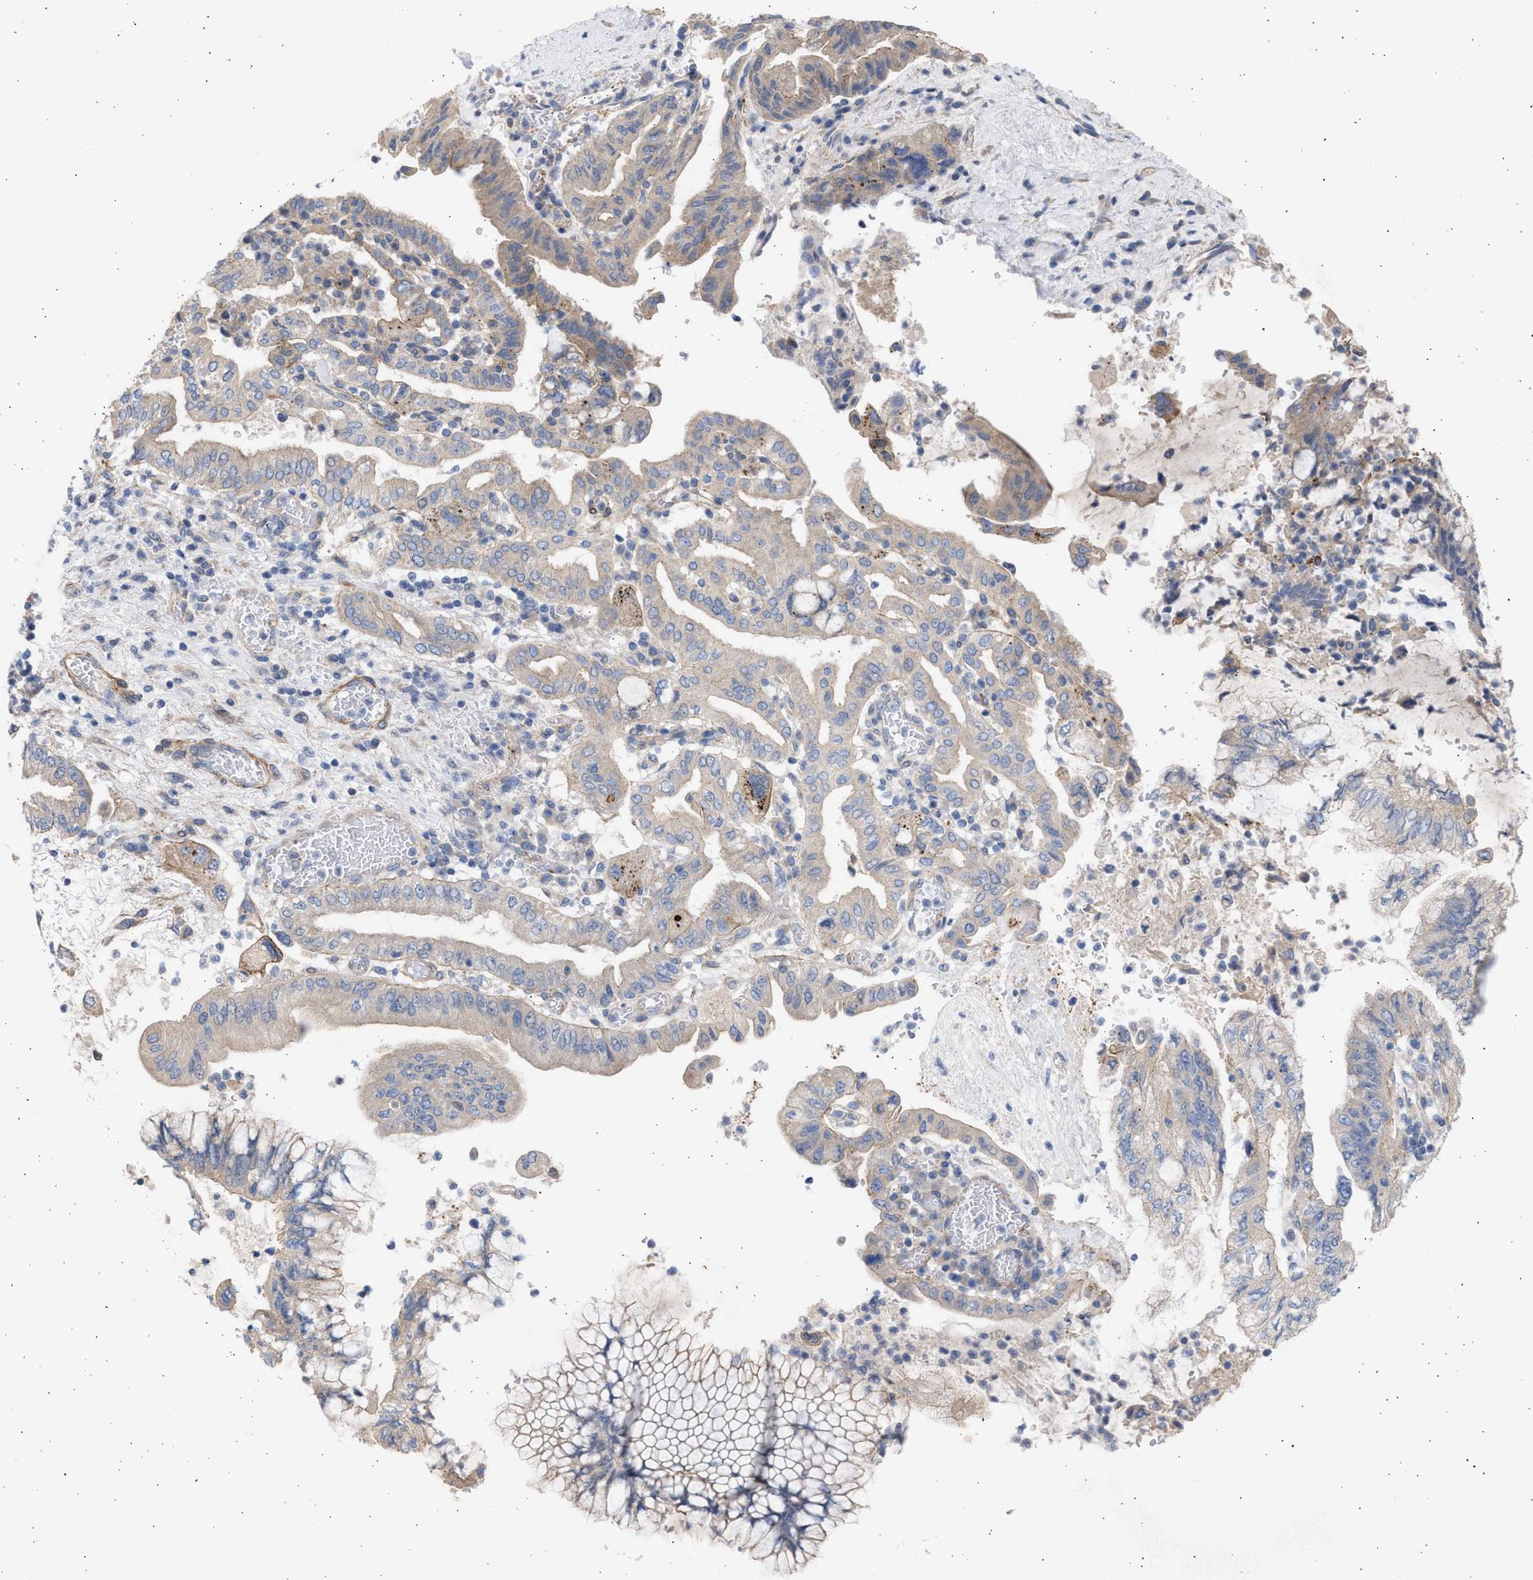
{"staining": {"intensity": "weak", "quantity": "<25%", "location": "cytoplasmic/membranous"}, "tissue": "pancreatic cancer", "cell_type": "Tumor cells", "image_type": "cancer", "snomed": [{"axis": "morphology", "description": "Adenocarcinoma, NOS"}, {"axis": "topography", "description": "Pancreas"}], "caption": "A high-resolution image shows IHC staining of pancreatic cancer (adenocarcinoma), which demonstrates no significant staining in tumor cells. (IHC, brightfield microscopy, high magnification).", "gene": "NBR1", "patient": {"sex": "female", "age": 73}}